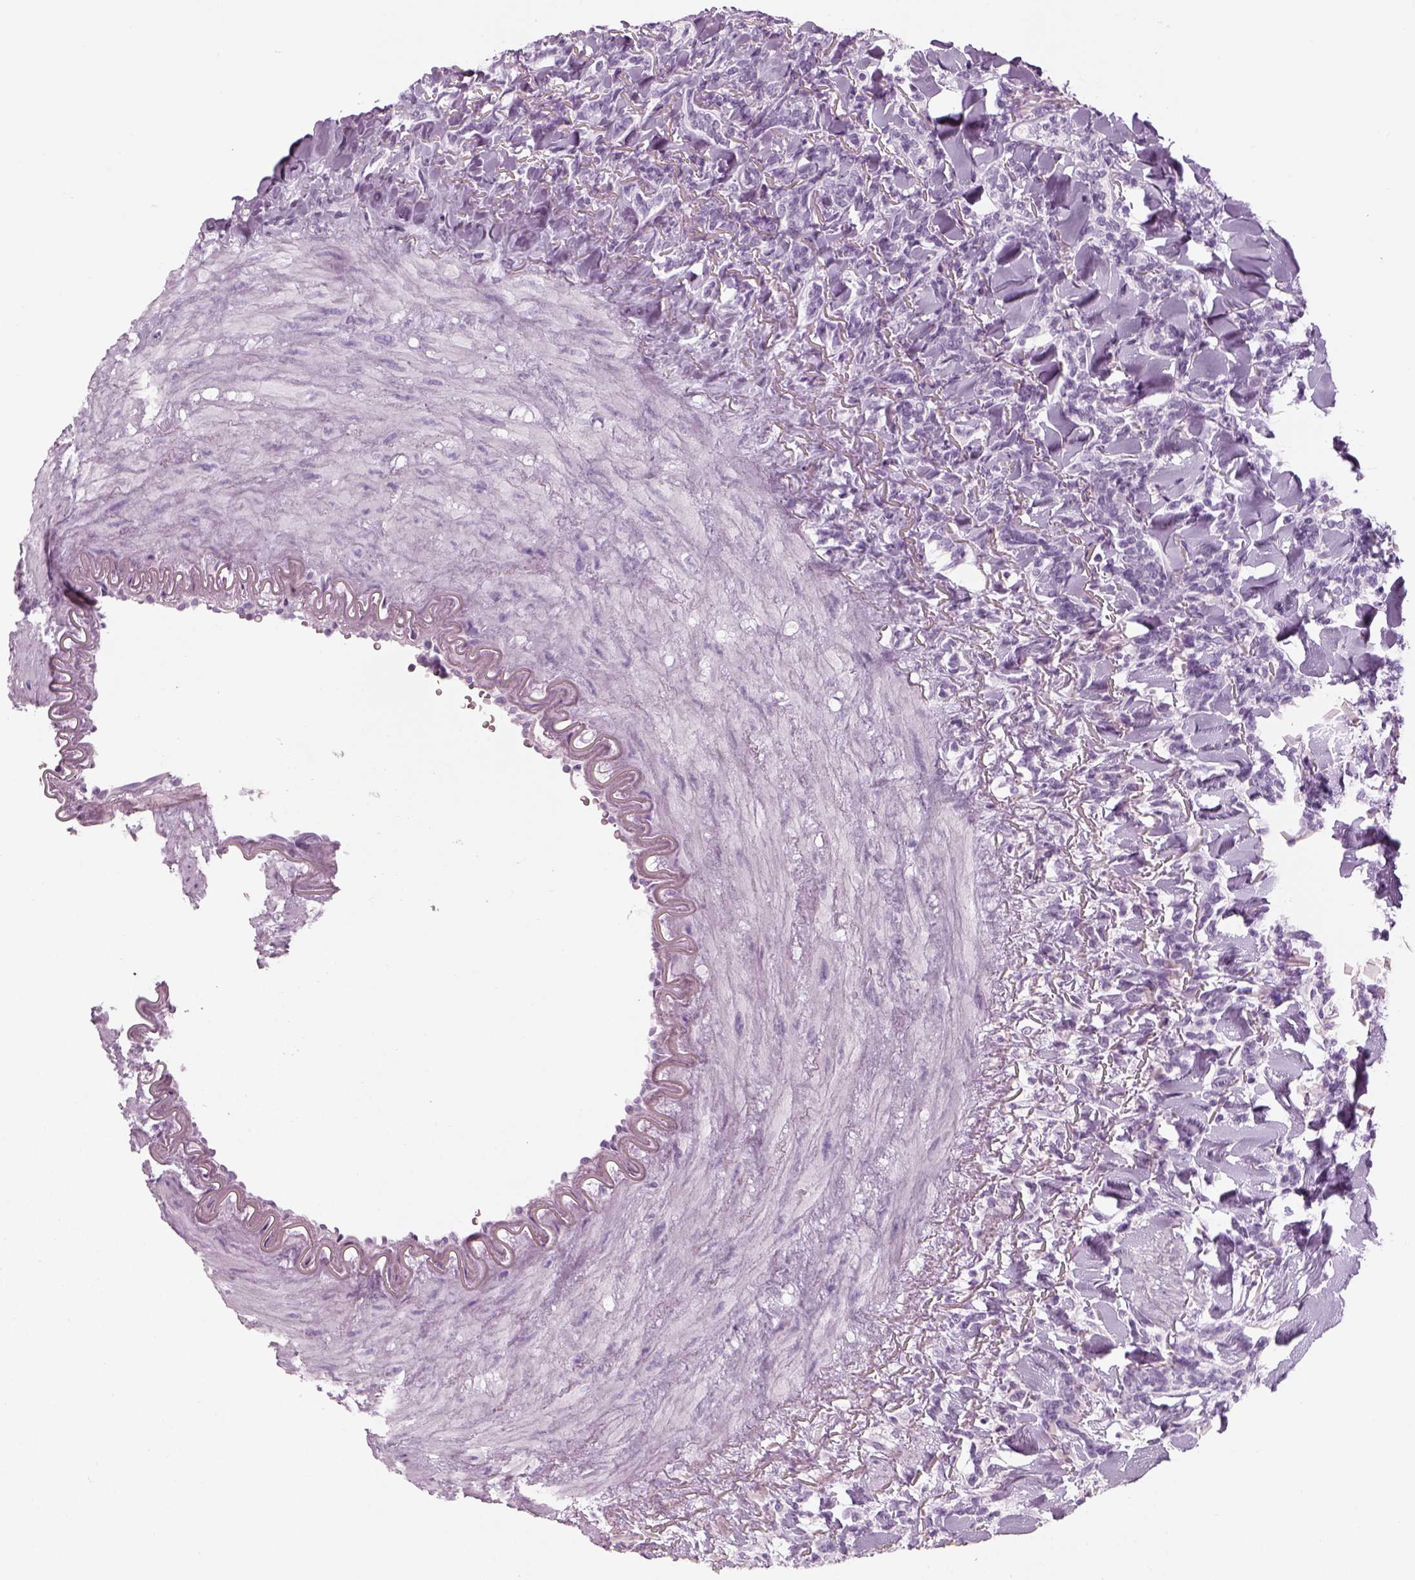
{"staining": {"intensity": "negative", "quantity": "none", "location": "none"}, "tissue": "lymphoma", "cell_type": "Tumor cells", "image_type": "cancer", "snomed": [{"axis": "morphology", "description": "Malignant lymphoma, non-Hodgkin's type, Low grade"}, {"axis": "topography", "description": "Lymph node"}], "caption": "This is a photomicrograph of immunohistochemistry (IHC) staining of lymphoma, which shows no staining in tumor cells. (IHC, brightfield microscopy, high magnification).", "gene": "SAG", "patient": {"sex": "female", "age": 56}}